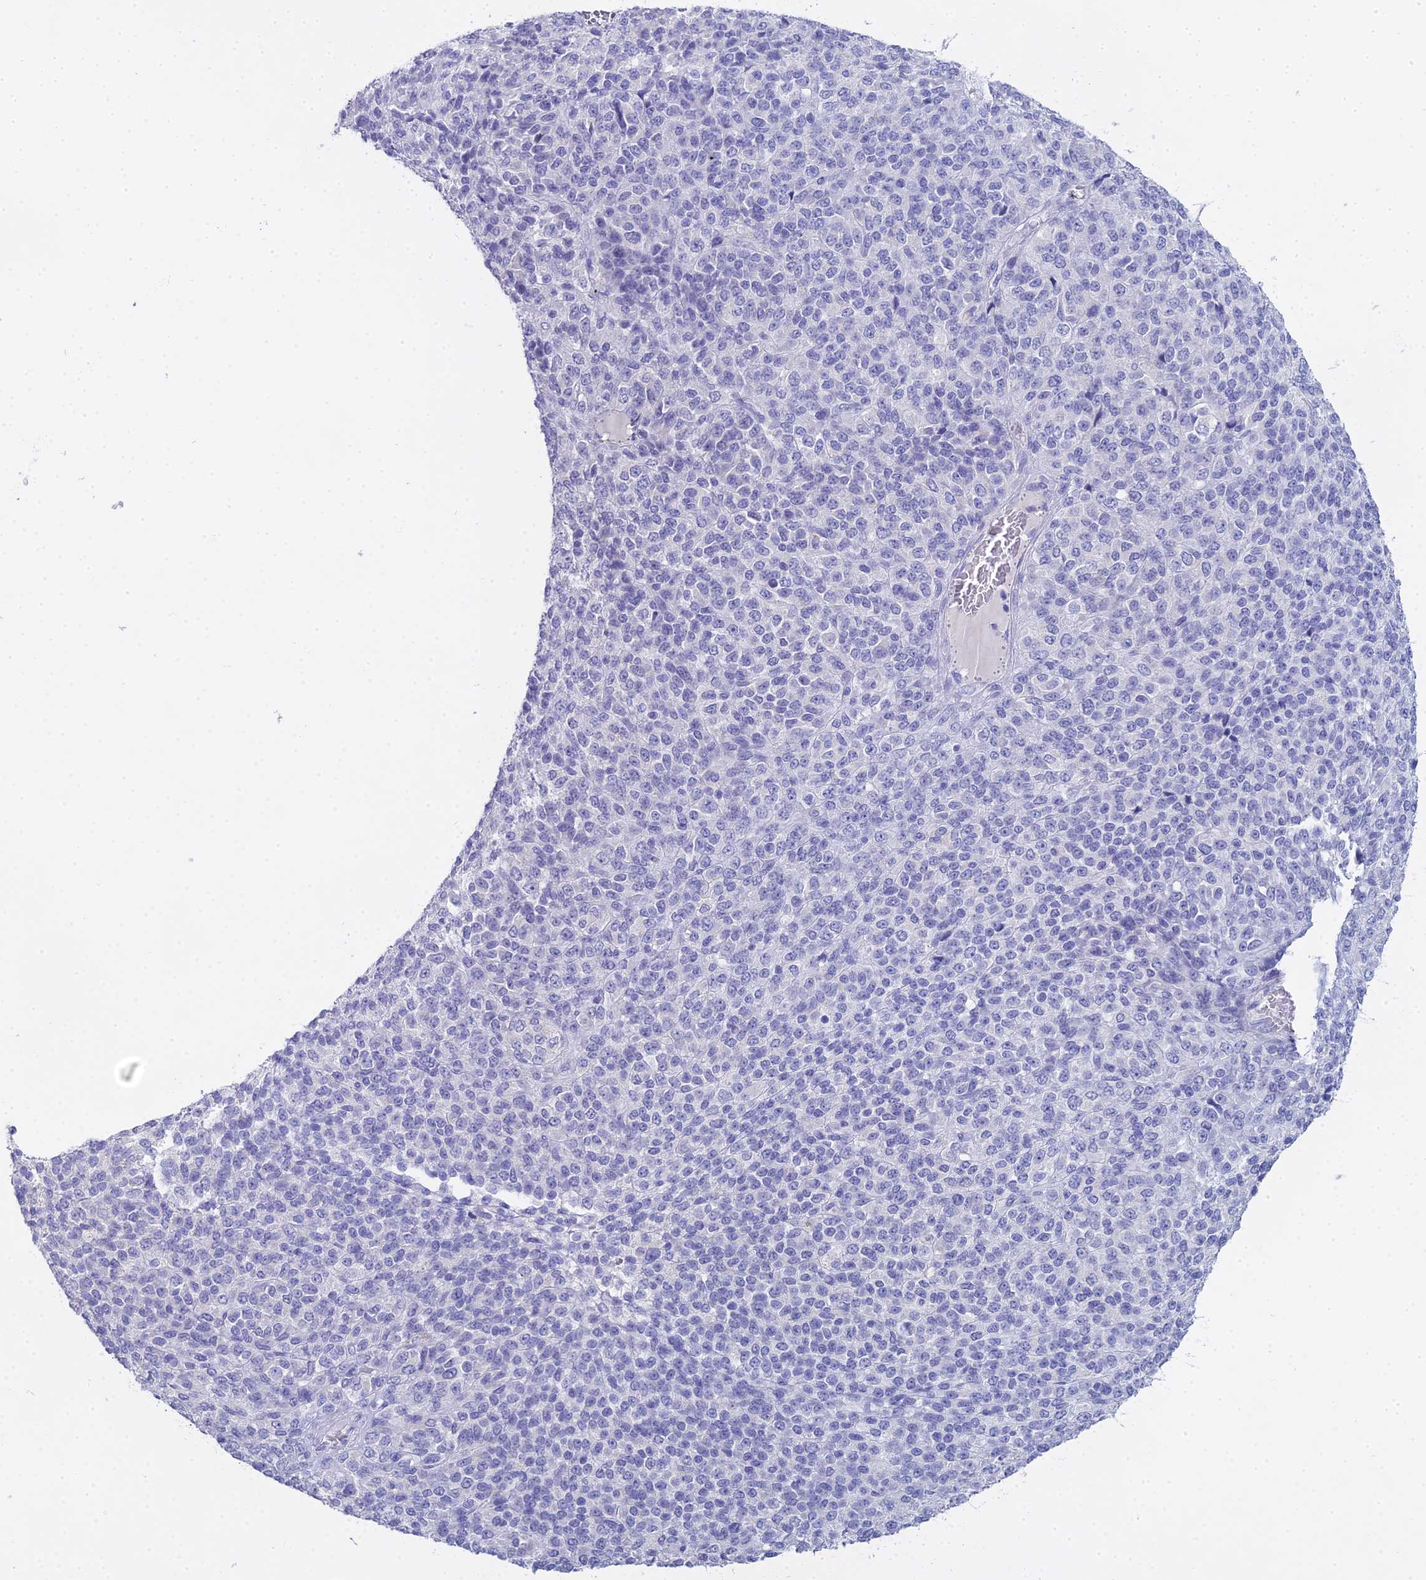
{"staining": {"intensity": "negative", "quantity": "none", "location": "none"}, "tissue": "melanoma", "cell_type": "Tumor cells", "image_type": "cancer", "snomed": [{"axis": "morphology", "description": "Malignant melanoma, Metastatic site"}, {"axis": "topography", "description": "Brain"}], "caption": "This is a micrograph of immunohistochemistry staining of melanoma, which shows no positivity in tumor cells. (Immunohistochemistry (ihc), brightfield microscopy, high magnification).", "gene": "S100A7", "patient": {"sex": "female", "age": 56}}